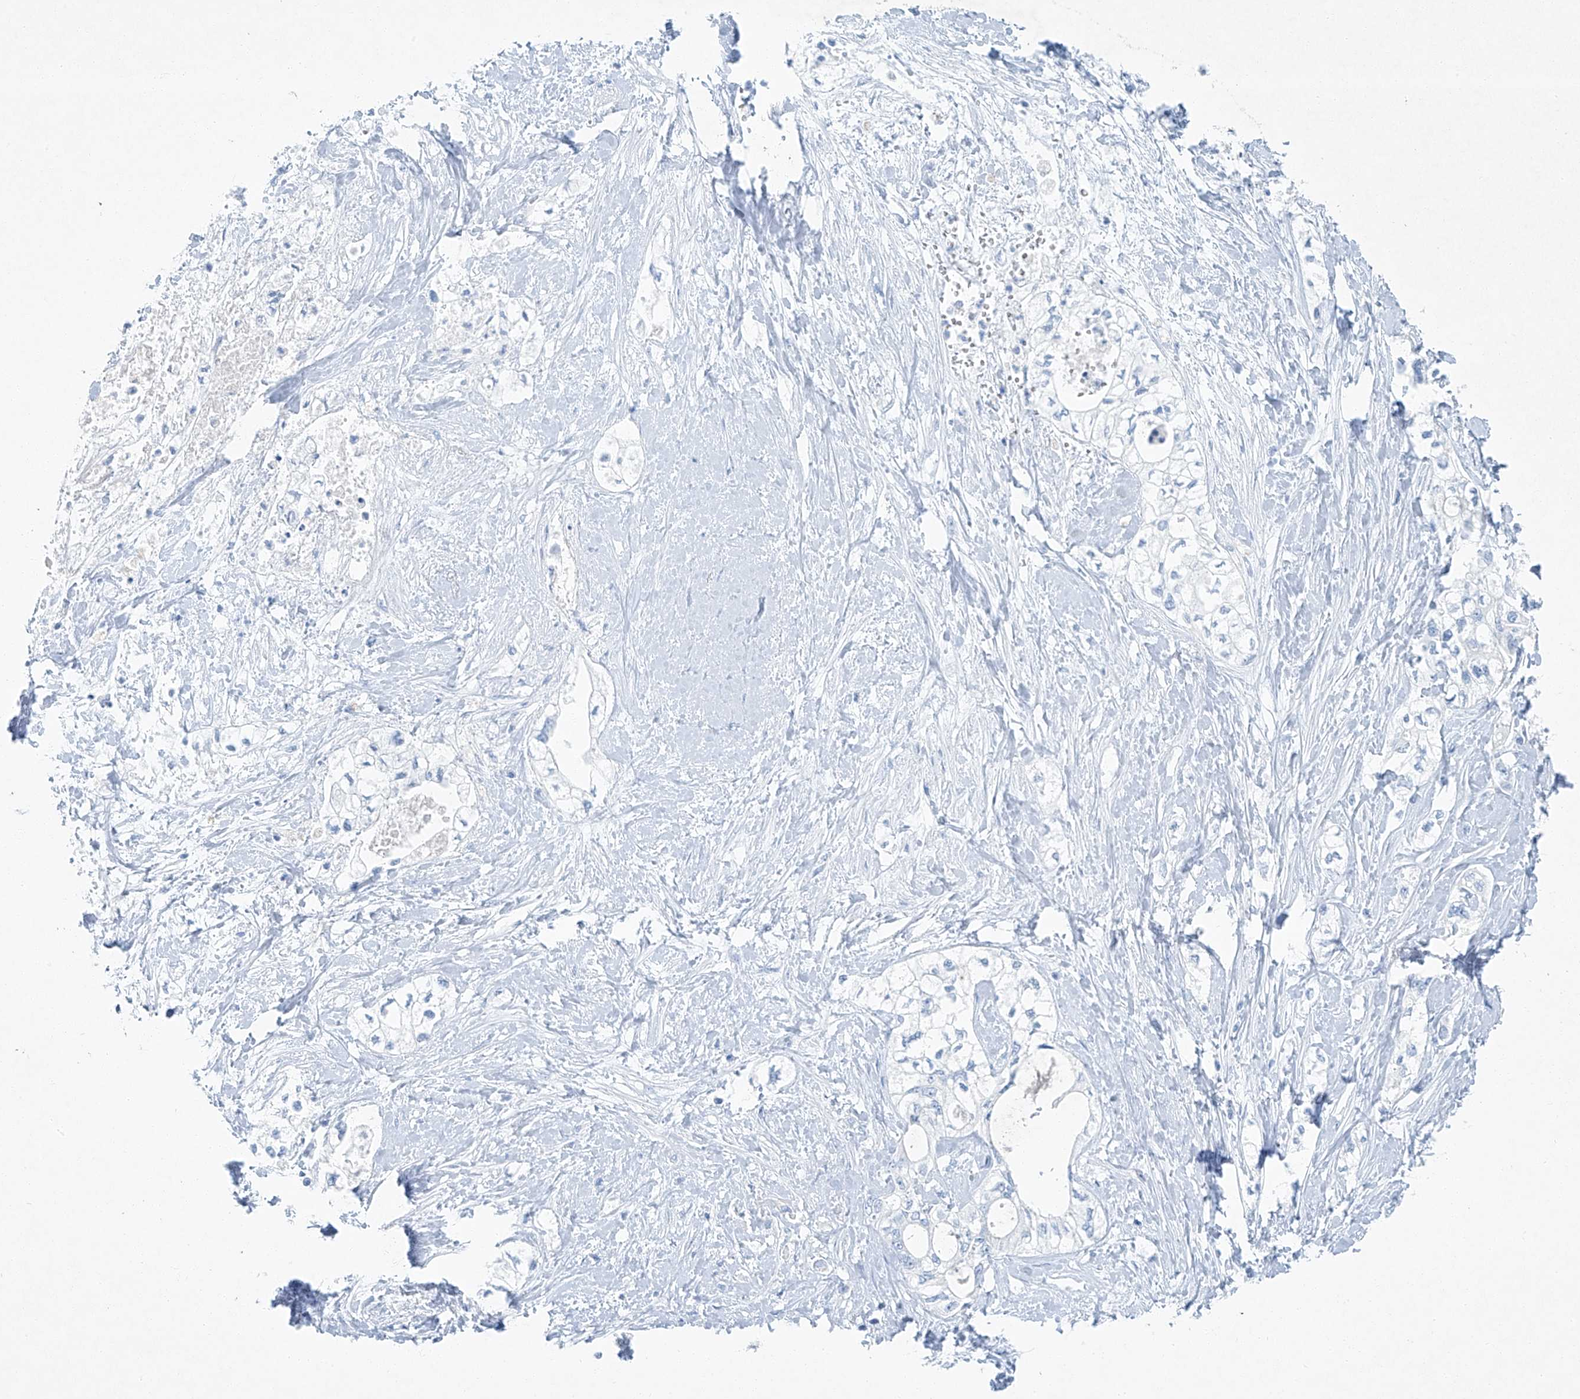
{"staining": {"intensity": "negative", "quantity": "none", "location": "none"}, "tissue": "pancreatic cancer", "cell_type": "Tumor cells", "image_type": "cancer", "snomed": [{"axis": "morphology", "description": "Adenocarcinoma, NOS"}, {"axis": "topography", "description": "Pancreas"}], "caption": "Pancreatic cancer stained for a protein using immunohistochemistry exhibits no expression tumor cells.", "gene": "C1orf87", "patient": {"sex": "male", "age": 70}}